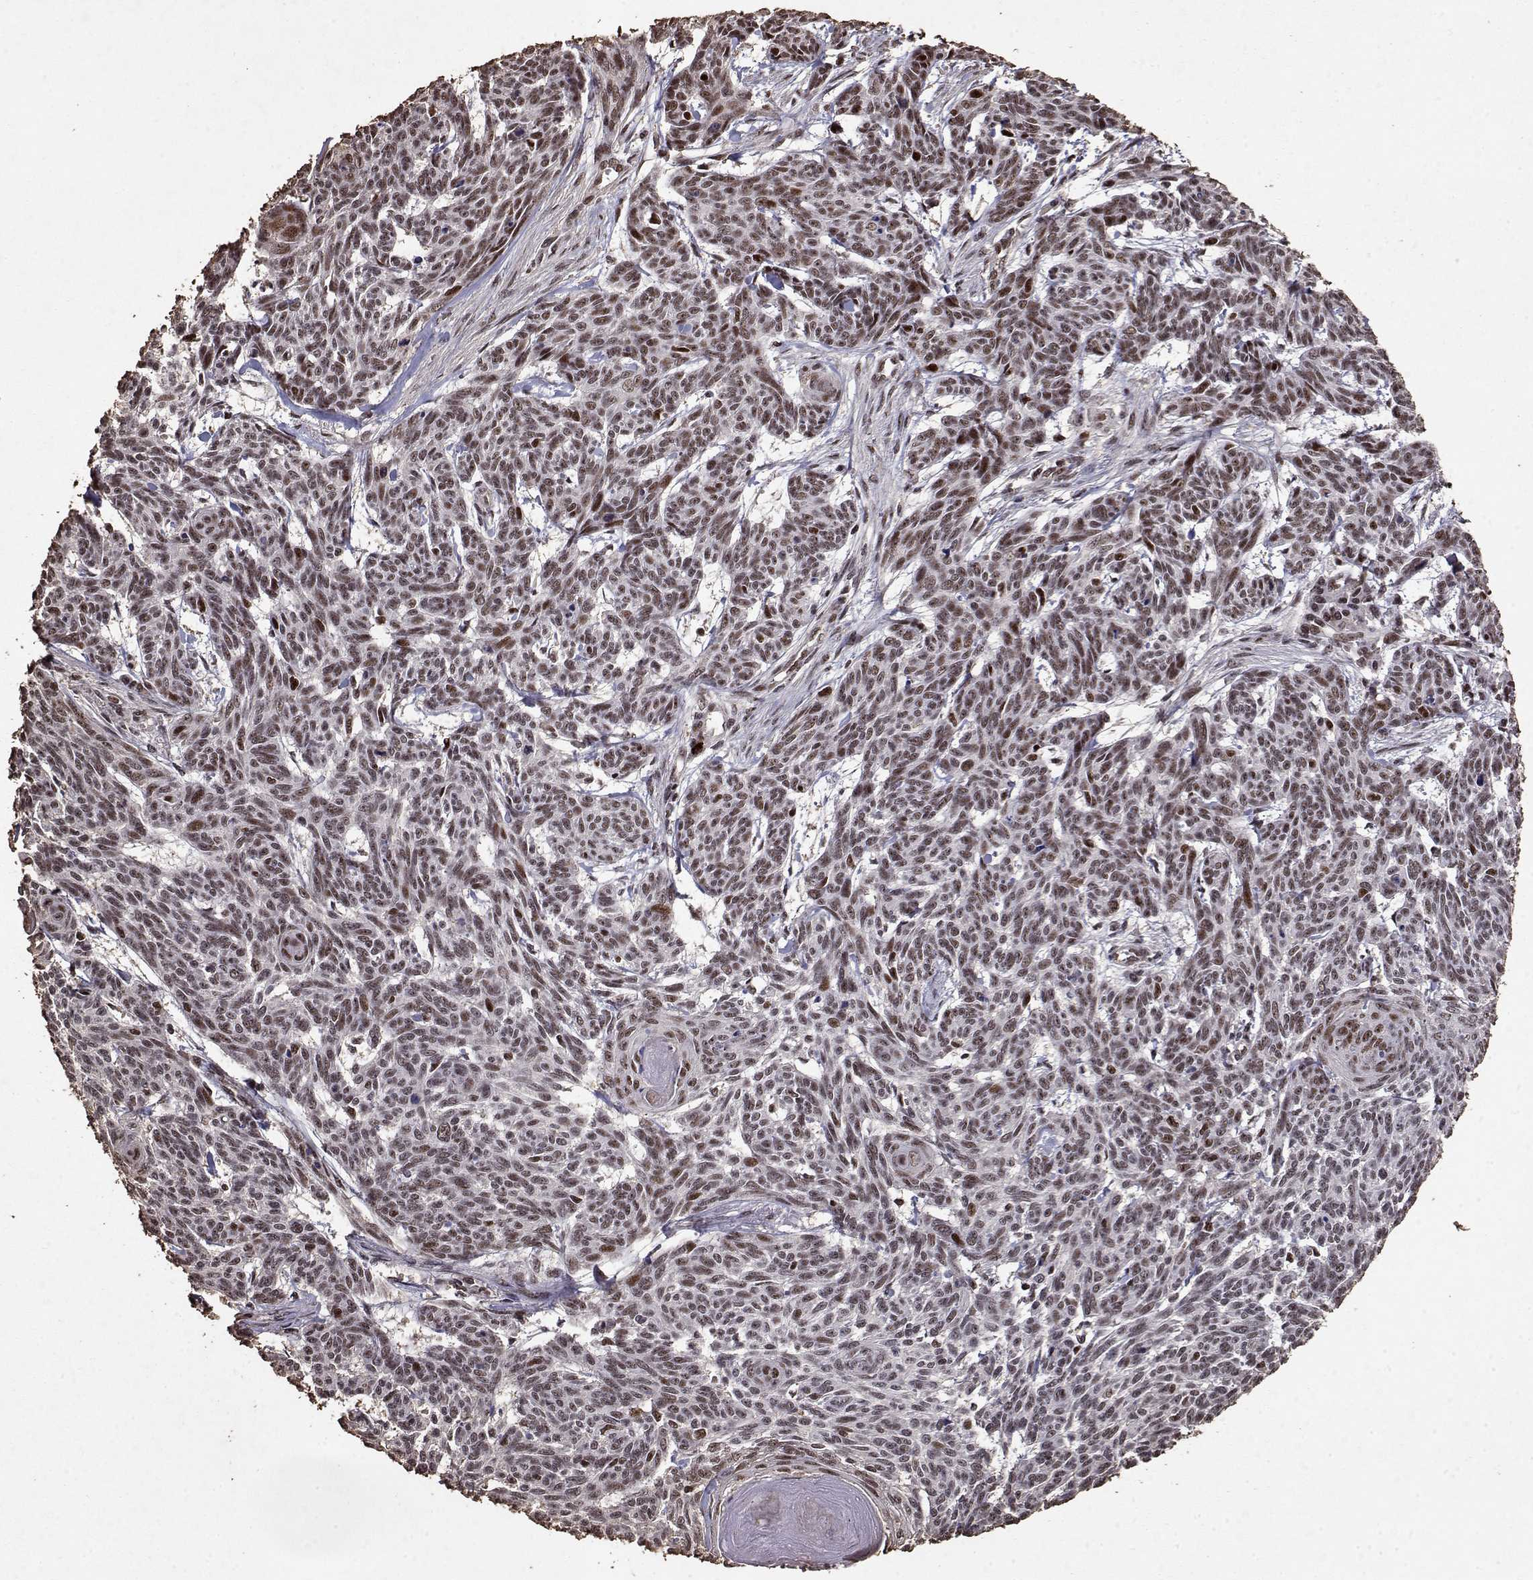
{"staining": {"intensity": "moderate", "quantity": ">75%", "location": "nuclear"}, "tissue": "skin cancer", "cell_type": "Tumor cells", "image_type": "cancer", "snomed": [{"axis": "morphology", "description": "Basal cell carcinoma"}, {"axis": "topography", "description": "Skin"}], "caption": "Immunohistochemical staining of human skin cancer (basal cell carcinoma) exhibits medium levels of moderate nuclear expression in approximately >75% of tumor cells.", "gene": "TOE1", "patient": {"sex": "female", "age": 93}}